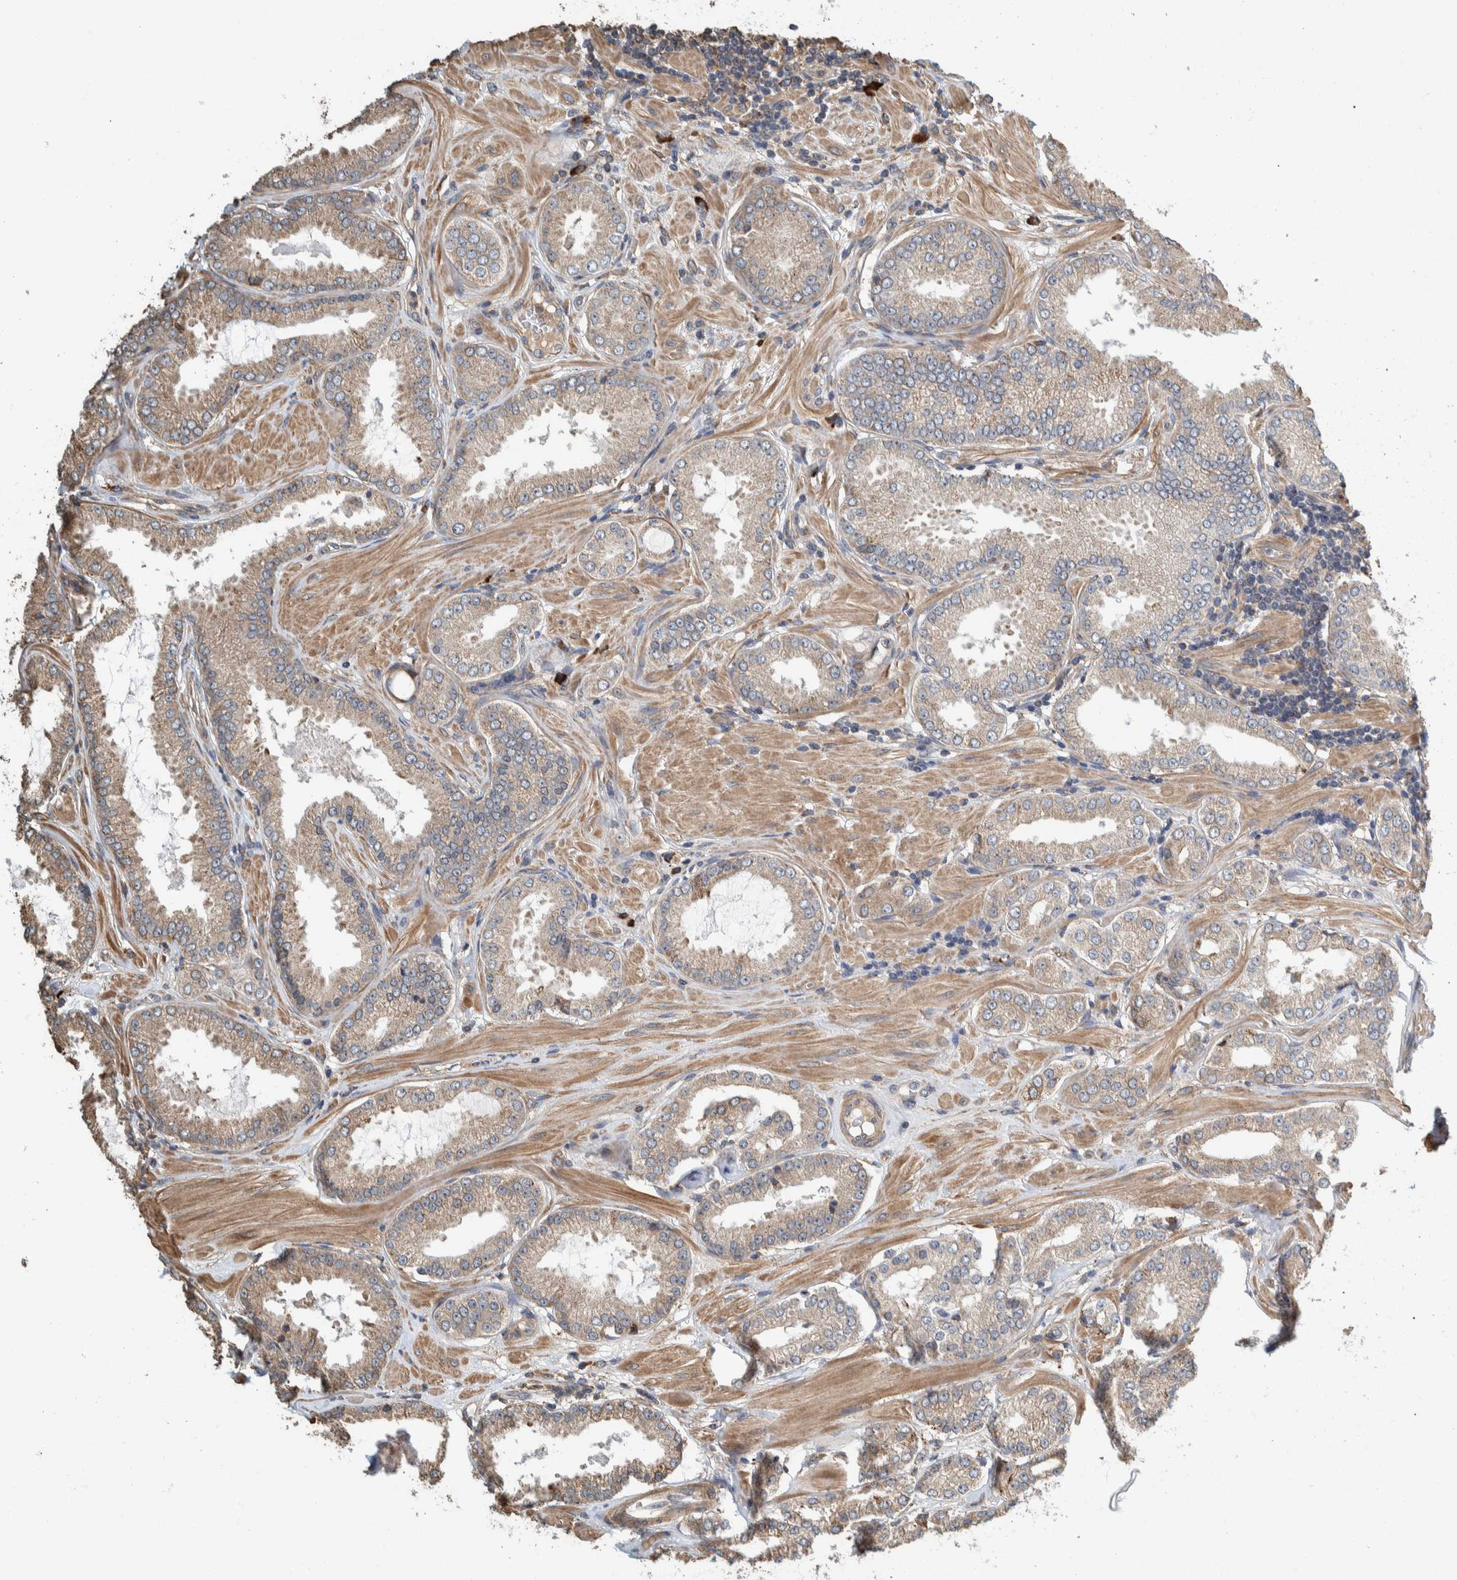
{"staining": {"intensity": "weak", "quantity": ">75%", "location": "cytoplasmic/membranous"}, "tissue": "prostate cancer", "cell_type": "Tumor cells", "image_type": "cancer", "snomed": [{"axis": "morphology", "description": "Adenocarcinoma, Low grade"}, {"axis": "topography", "description": "Prostate"}], "caption": "Immunohistochemical staining of human adenocarcinoma (low-grade) (prostate) reveals low levels of weak cytoplasmic/membranous positivity in approximately >75% of tumor cells.", "gene": "PLA2G3", "patient": {"sex": "male", "age": 62}}